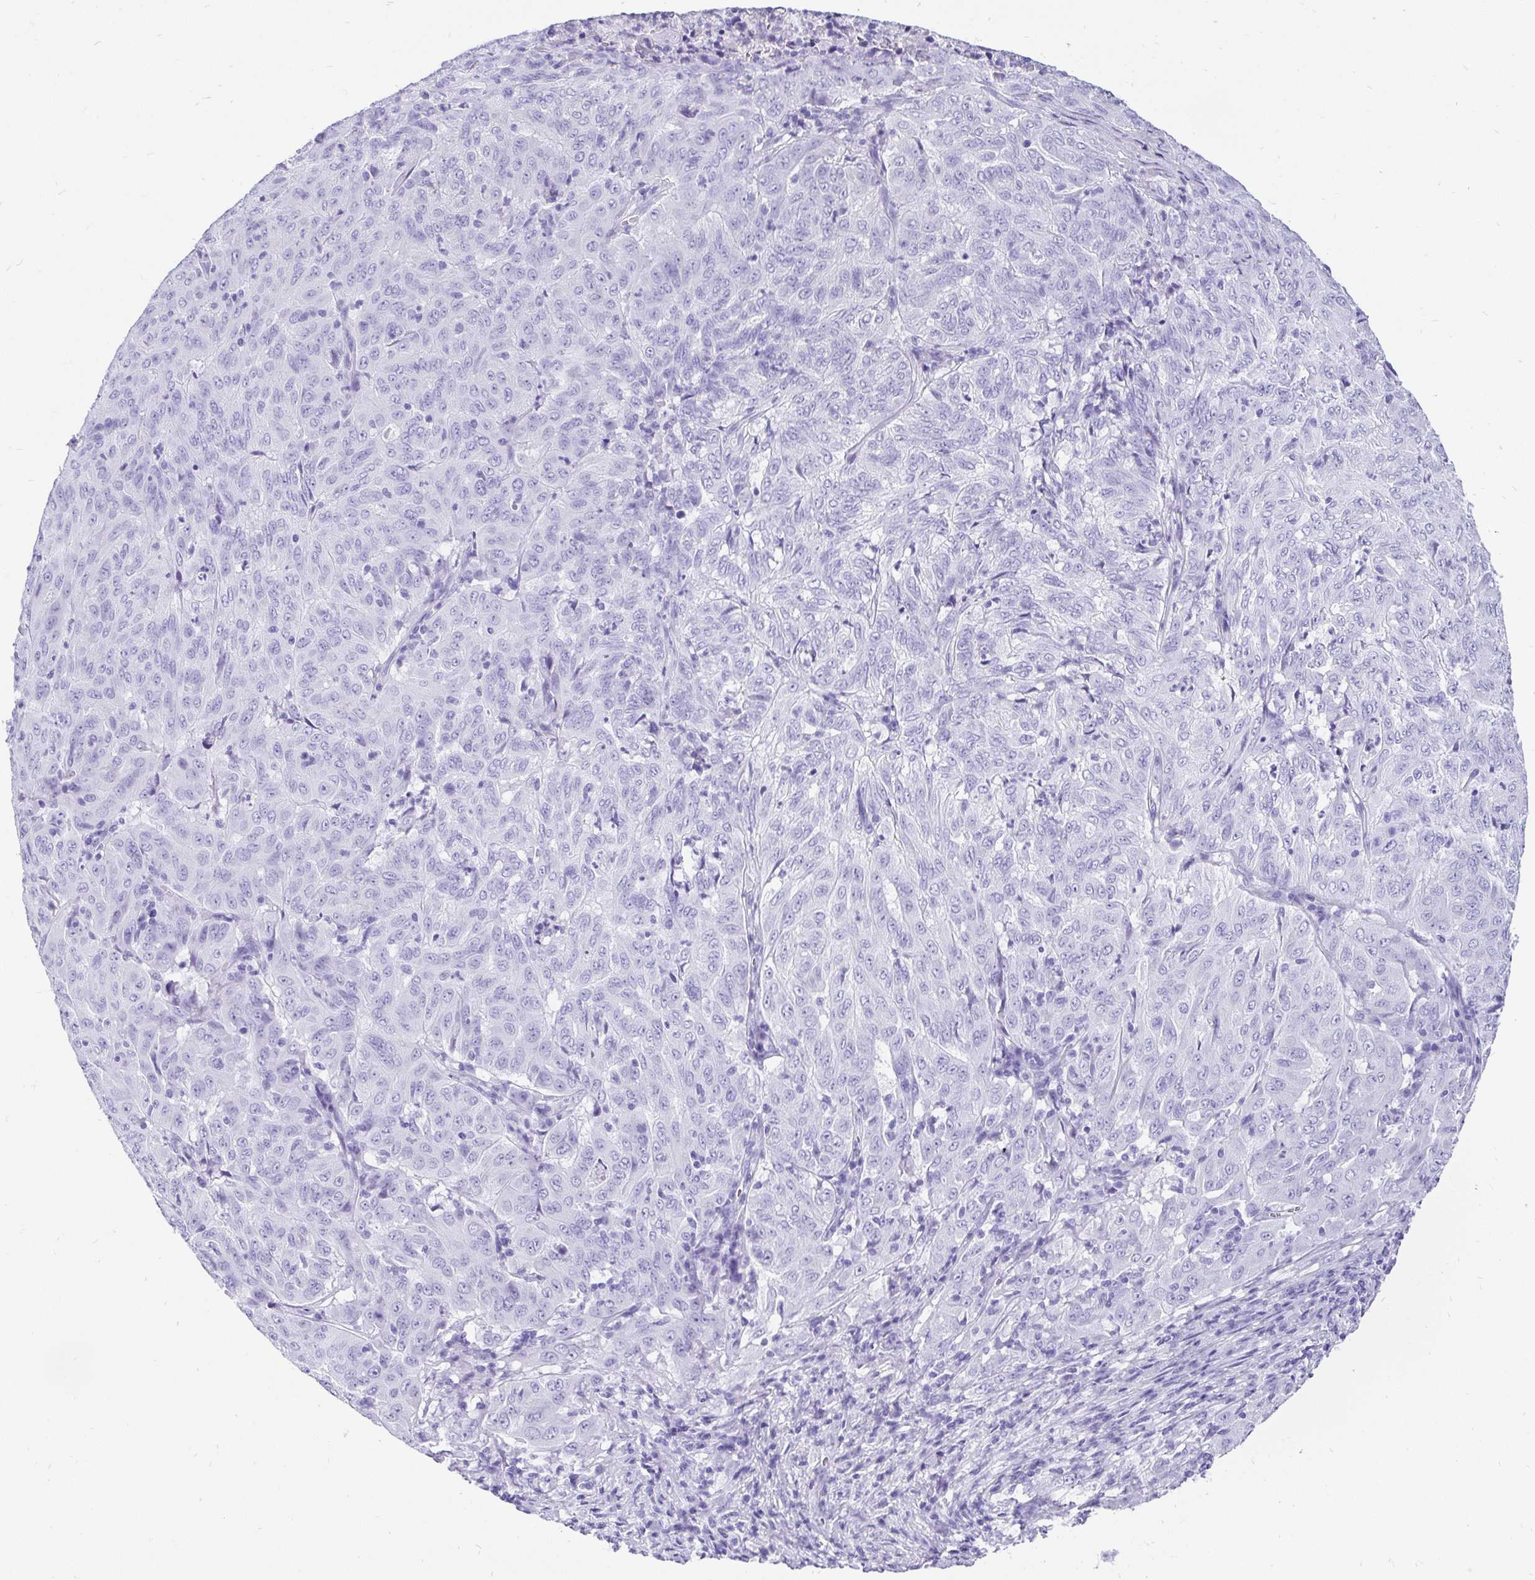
{"staining": {"intensity": "negative", "quantity": "none", "location": "none"}, "tissue": "pancreatic cancer", "cell_type": "Tumor cells", "image_type": "cancer", "snomed": [{"axis": "morphology", "description": "Adenocarcinoma, NOS"}, {"axis": "topography", "description": "Pancreas"}], "caption": "DAB (3,3'-diaminobenzidine) immunohistochemical staining of human pancreatic adenocarcinoma reveals no significant positivity in tumor cells.", "gene": "KRT13", "patient": {"sex": "male", "age": 63}}